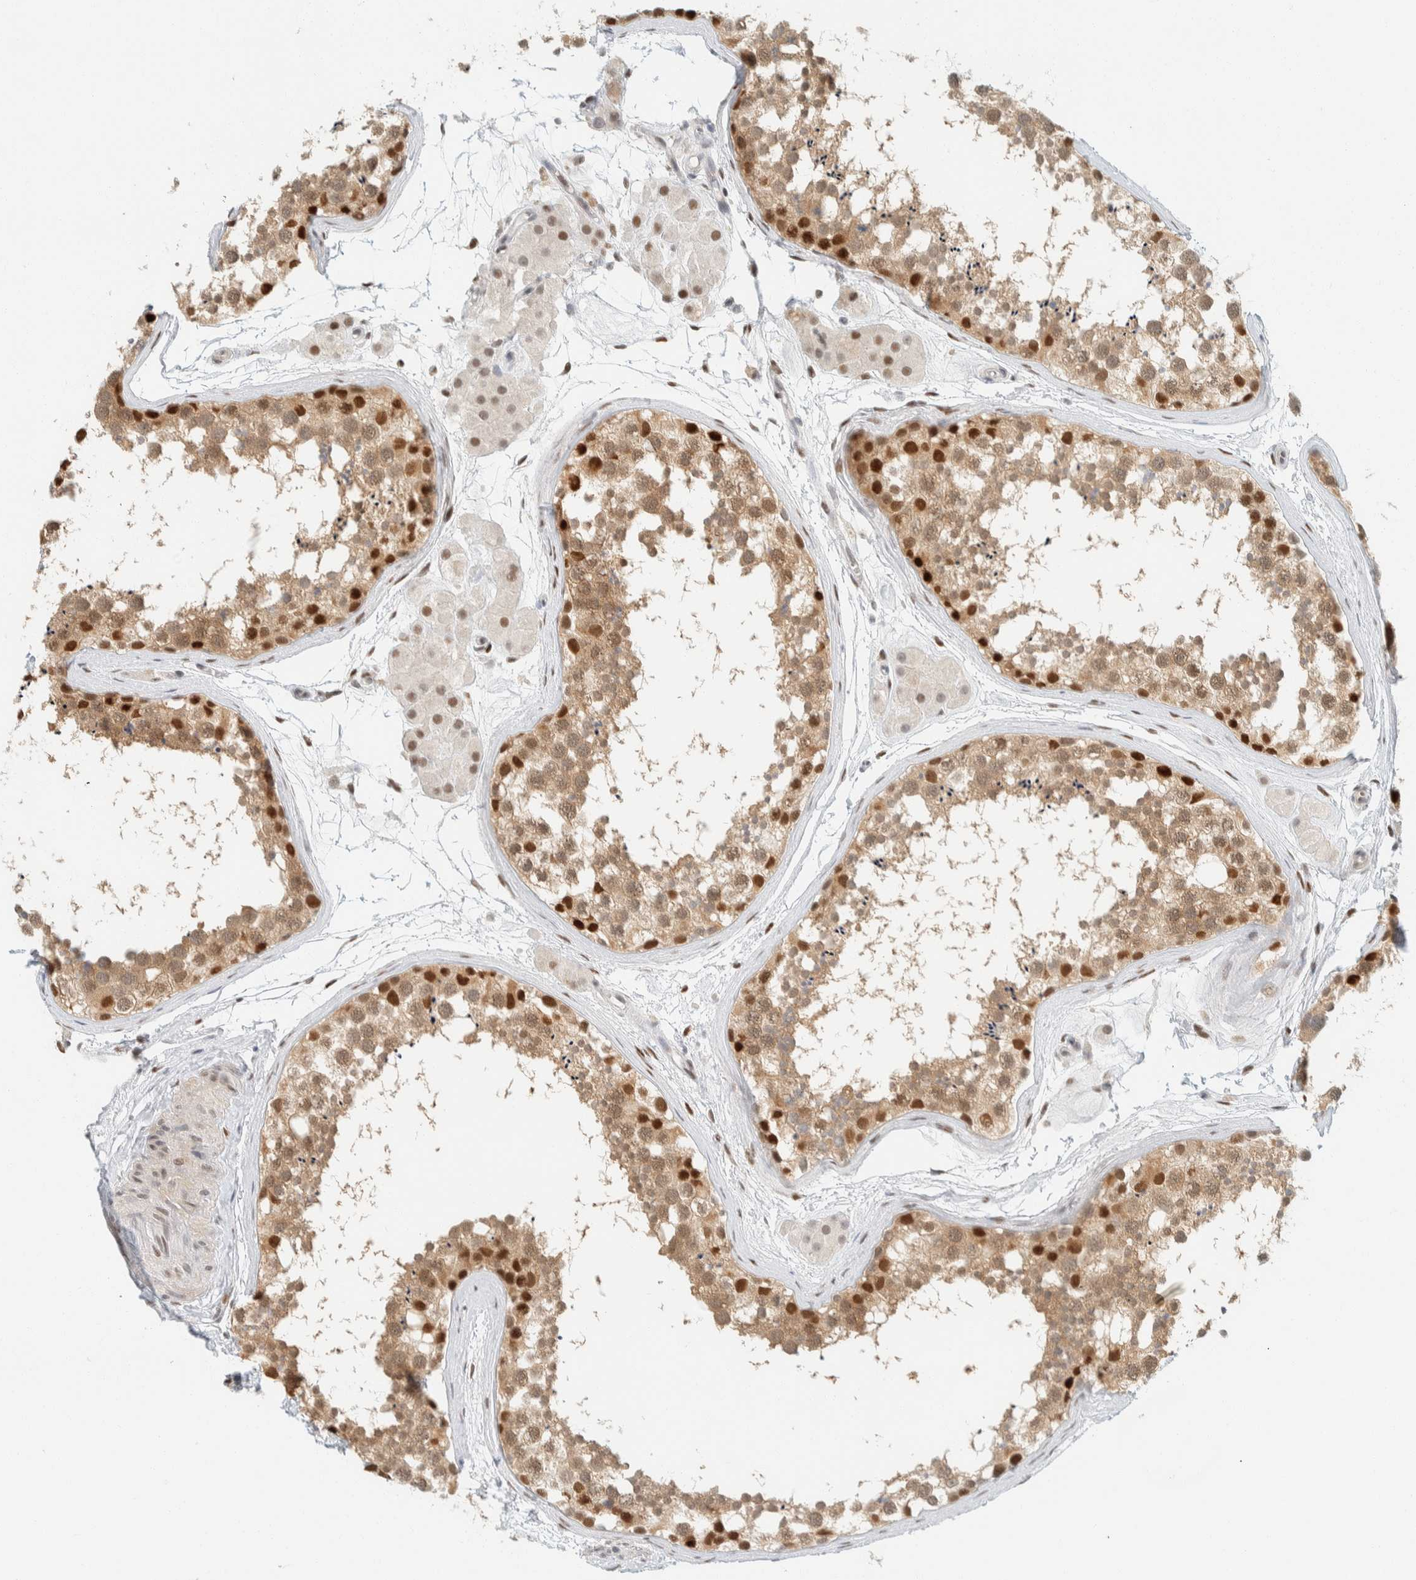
{"staining": {"intensity": "strong", "quantity": "25%-75%", "location": "cytoplasmic/membranous,nuclear"}, "tissue": "testis", "cell_type": "Cells in seminiferous ducts", "image_type": "normal", "snomed": [{"axis": "morphology", "description": "Normal tissue, NOS"}, {"axis": "topography", "description": "Testis"}], "caption": "Testis stained with a protein marker shows strong staining in cells in seminiferous ducts.", "gene": "ZNF683", "patient": {"sex": "male", "age": 56}}